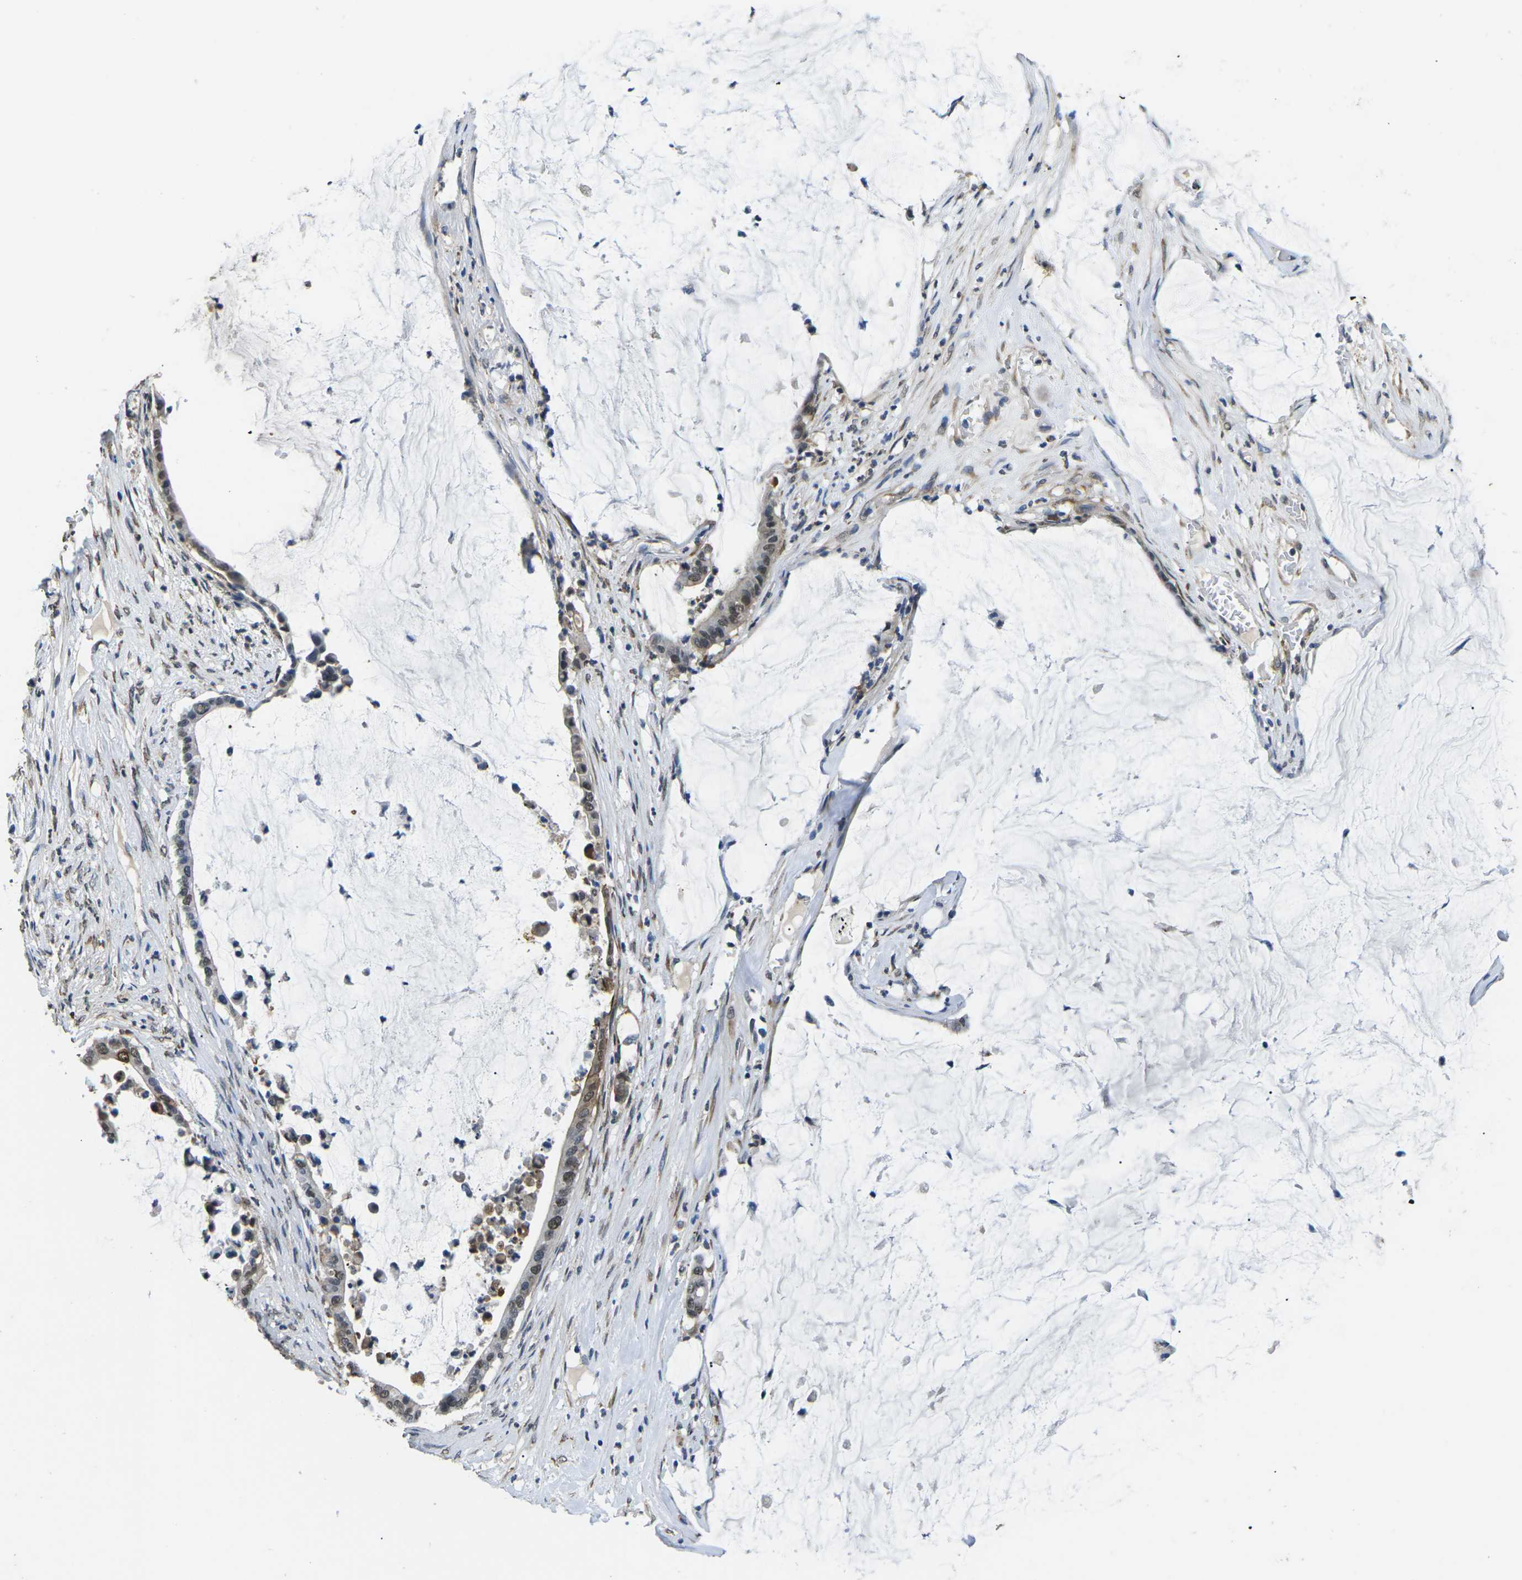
{"staining": {"intensity": "weak", "quantity": "25%-75%", "location": "nuclear"}, "tissue": "pancreatic cancer", "cell_type": "Tumor cells", "image_type": "cancer", "snomed": [{"axis": "morphology", "description": "Adenocarcinoma, NOS"}, {"axis": "topography", "description": "Pancreas"}], "caption": "There is low levels of weak nuclear expression in tumor cells of pancreatic cancer (adenocarcinoma), as demonstrated by immunohistochemical staining (brown color).", "gene": "SCNN1B", "patient": {"sex": "male", "age": 41}}